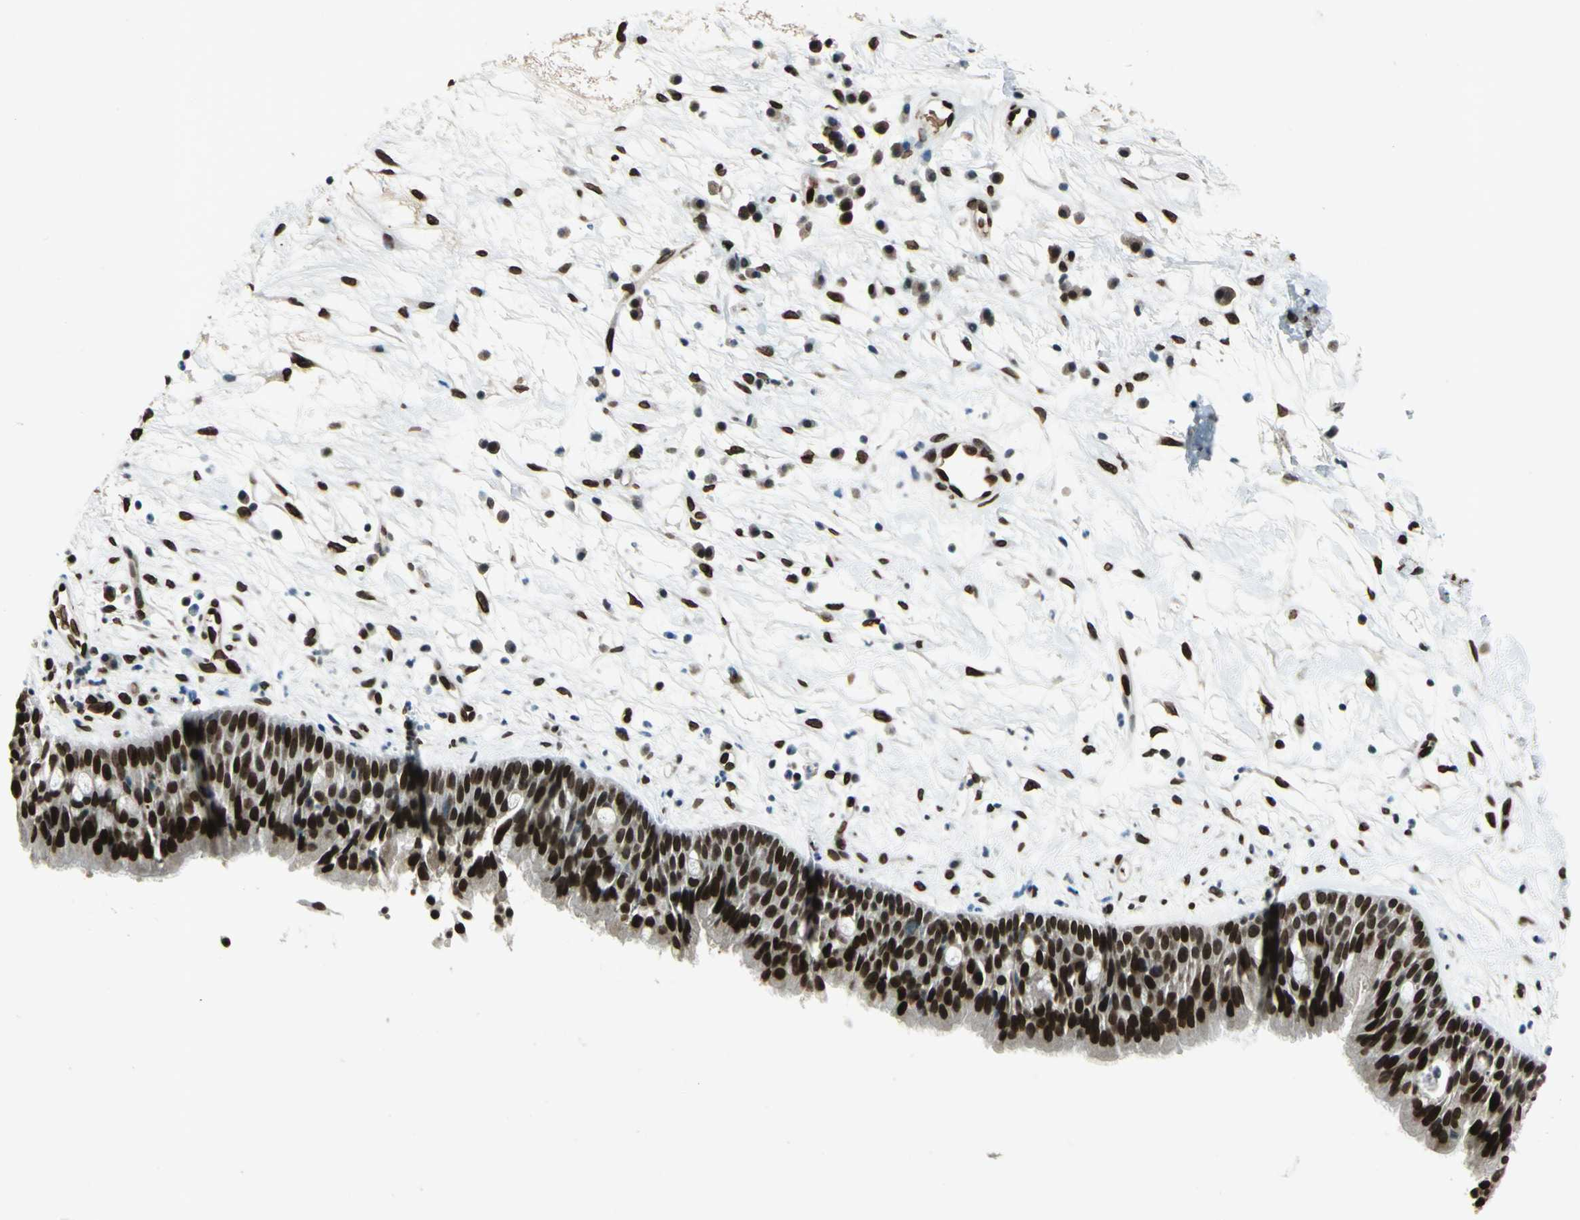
{"staining": {"intensity": "strong", "quantity": ">75%", "location": "nuclear"}, "tissue": "nasopharynx", "cell_type": "Respiratory epithelial cells", "image_type": "normal", "snomed": [{"axis": "morphology", "description": "Normal tissue, NOS"}, {"axis": "topography", "description": "Nasopharynx"}], "caption": "An immunohistochemistry micrograph of normal tissue is shown. Protein staining in brown labels strong nuclear positivity in nasopharynx within respiratory epithelial cells. (brown staining indicates protein expression, while blue staining denotes nuclei).", "gene": "ISY1", "patient": {"sex": "male", "age": 13}}